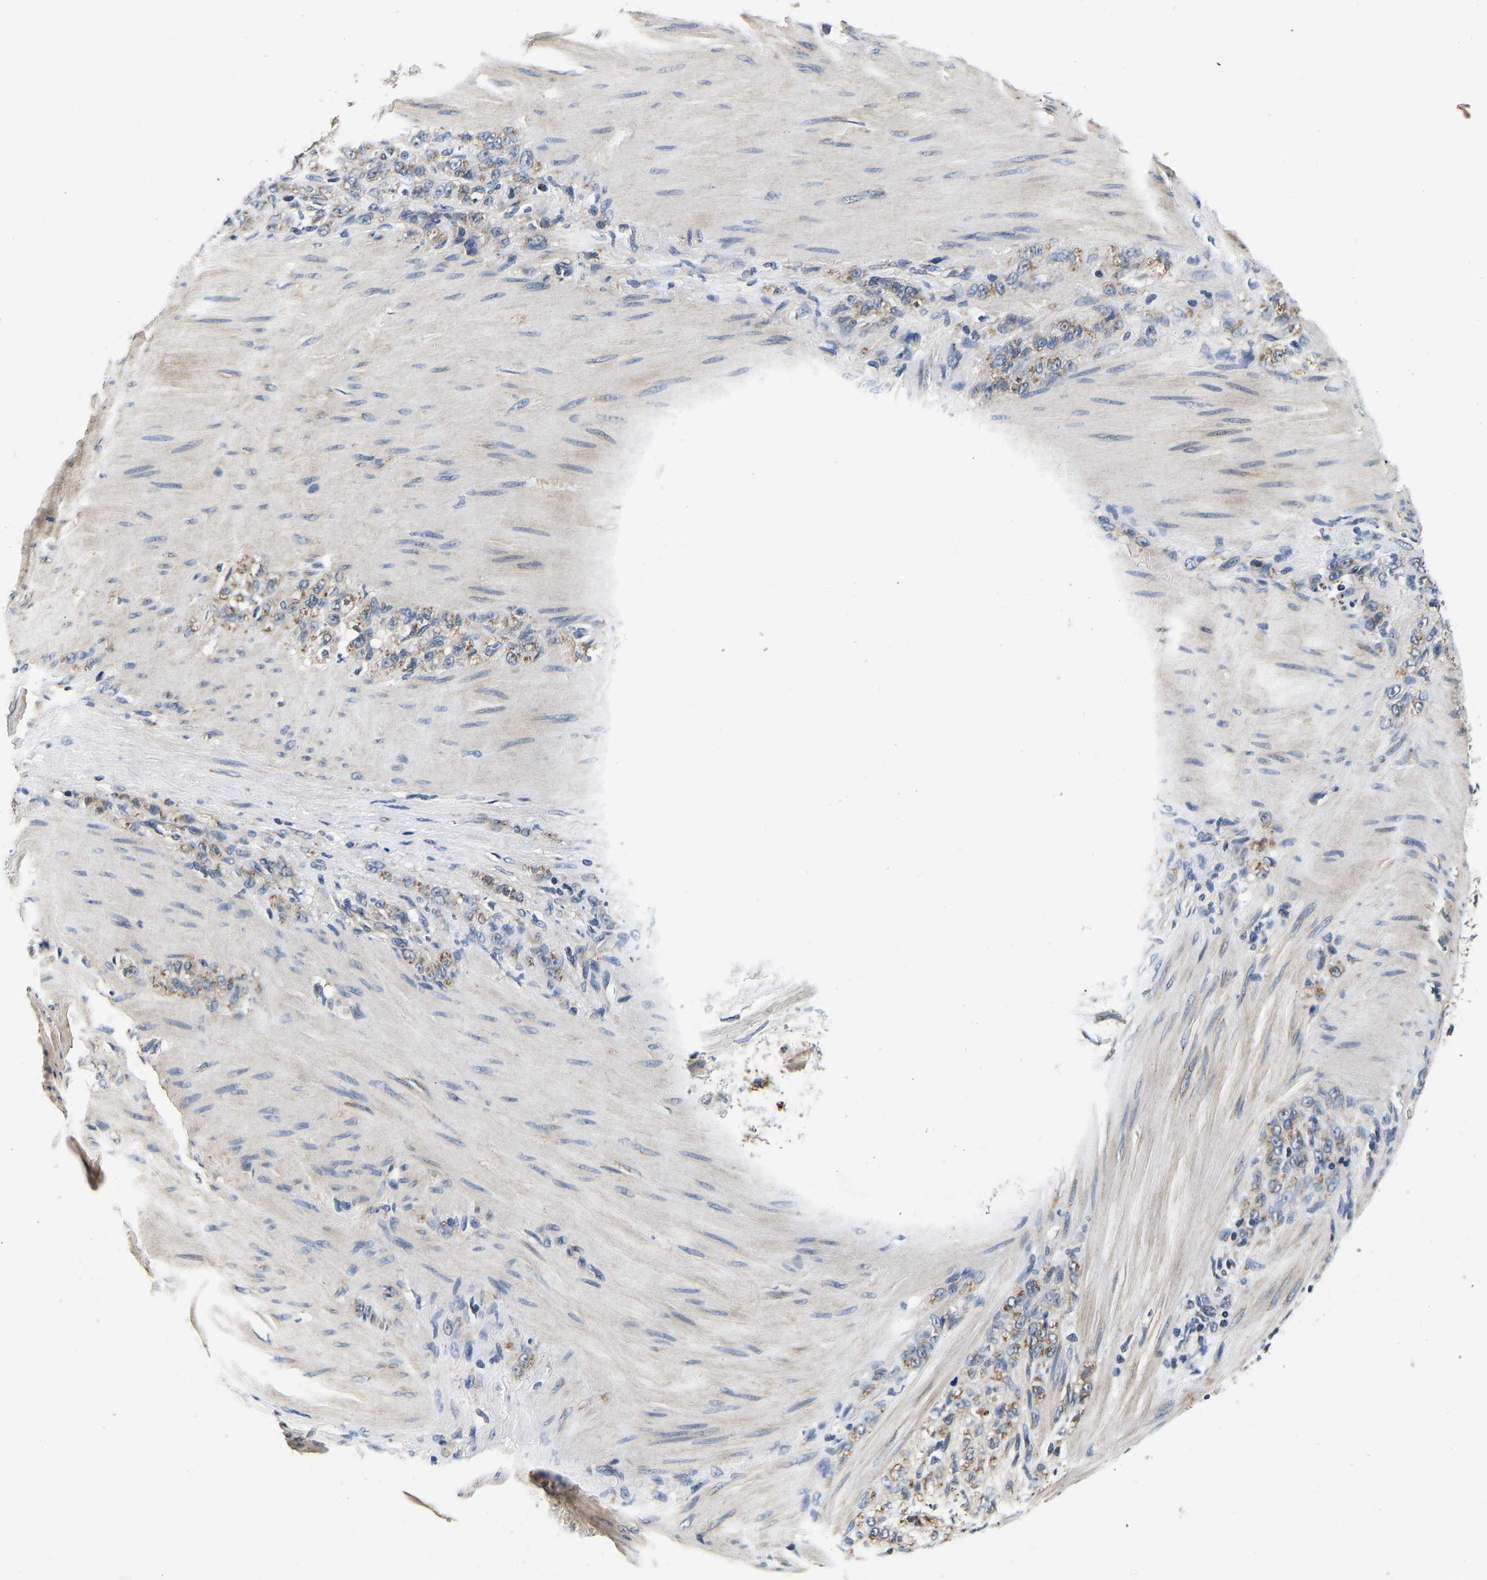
{"staining": {"intensity": "moderate", "quantity": ">75%", "location": "cytoplasmic/membranous"}, "tissue": "stomach cancer", "cell_type": "Tumor cells", "image_type": "cancer", "snomed": [{"axis": "morphology", "description": "Normal tissue, NOS"}, {"axis": "morphology", "description": "Adenocarcinoma, NOS"}, {"axis": "topography", "description": "Stomach"}], "caption": "Stomach cancer (adenocarcinoma) stained with DAB immunohistochemistry (IHC) displays medium levels of moderate cytoplasmic/membranous expression in approximately >75% of tumor cells.", "gene": "RABAC1", "patient": {"sex": "male", "age": 82}}